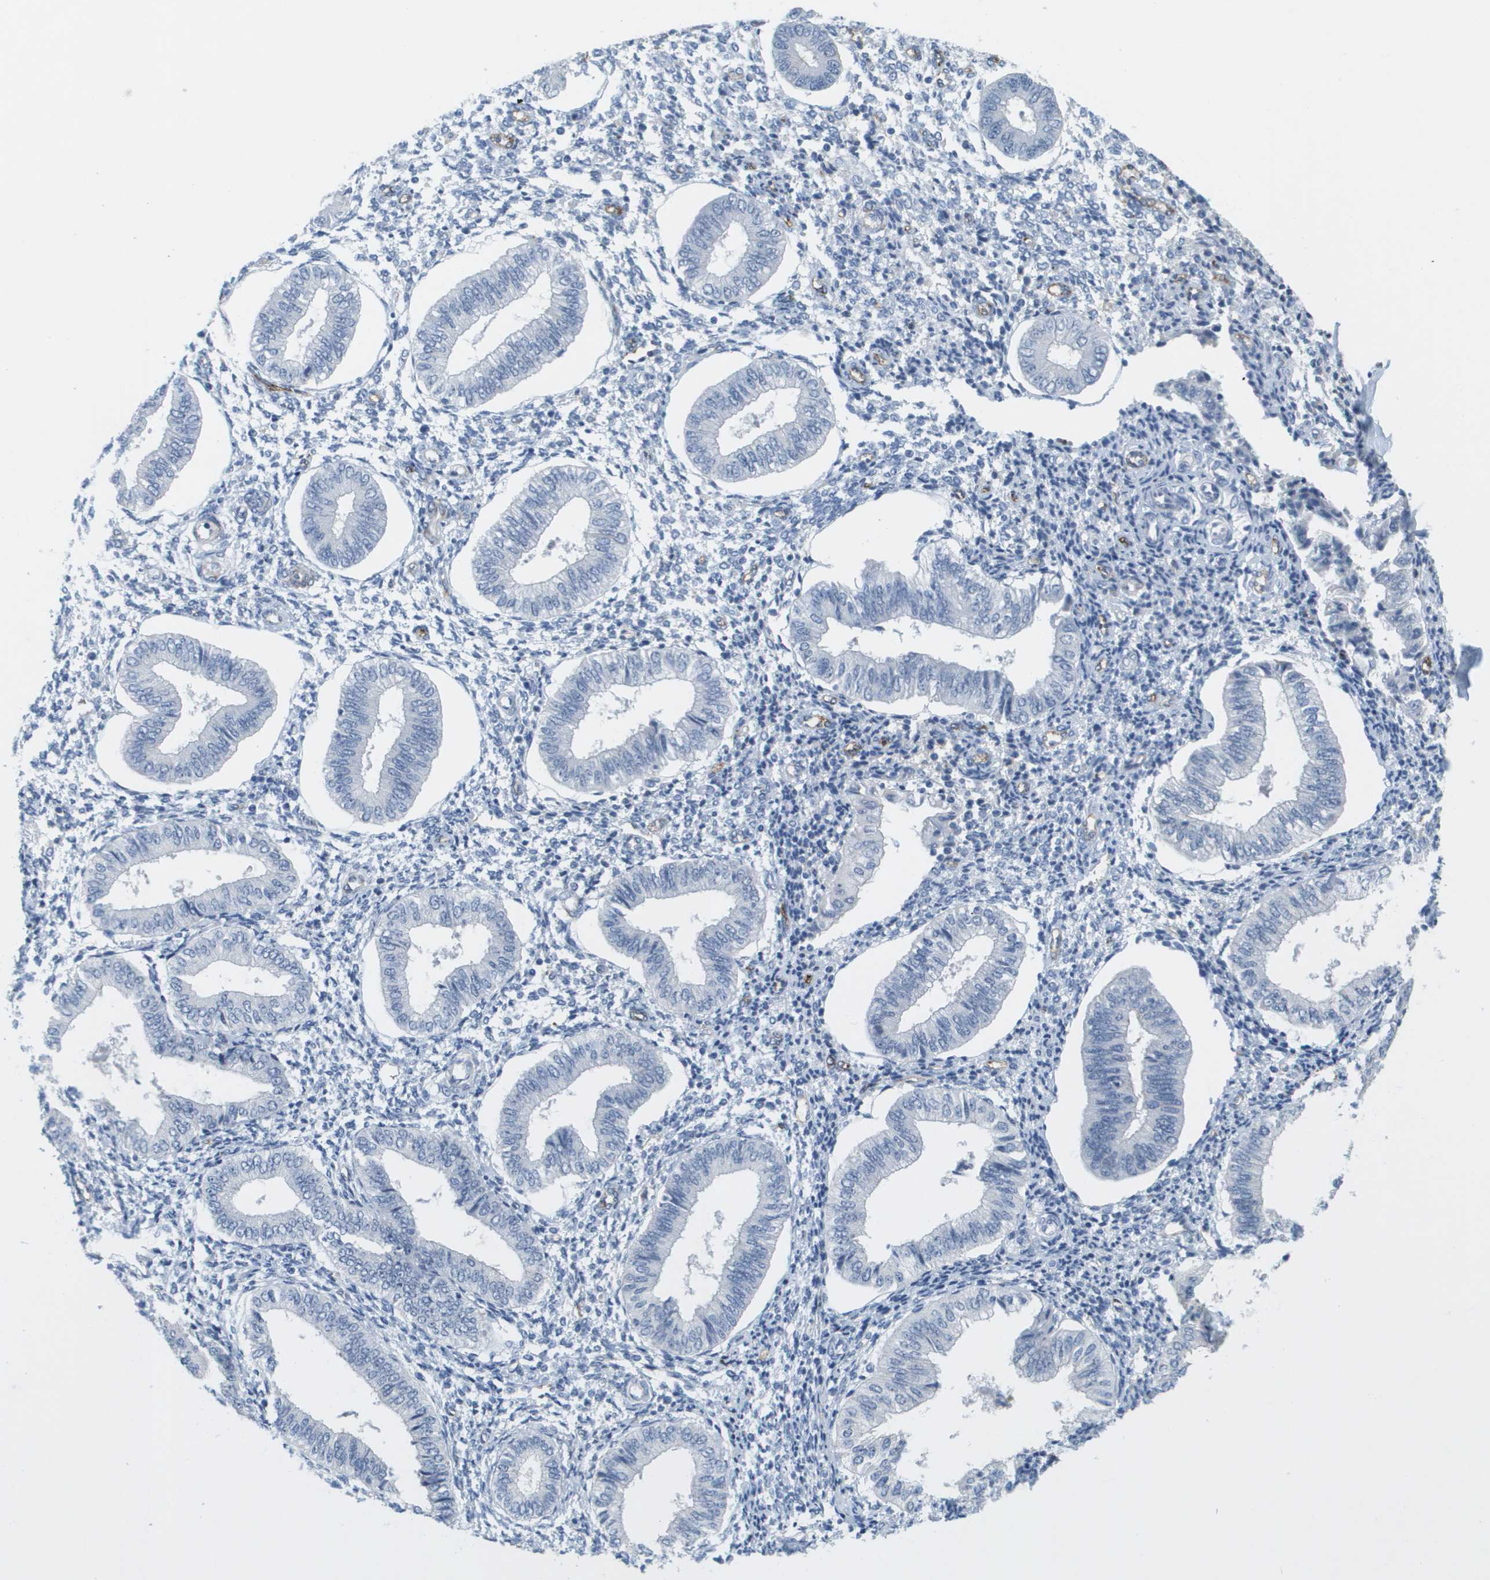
{"staining": {"intensity": "negative", "quantity": "none", "location": "none"}, "tissue": "endometrium", "cell_type": "Cells in endometrial stroma", "image_type": "normal", "snomed": [{"axis": "morphology", "description": "Normal tissue, NOS"}, {"axis": "topography", "description": "Endometrium"}], "caption": "Immunohistochemistry micrograph of normal endometrium: human endometrium stained with DAB exhibits no significant protein expression in cells in endometrial stroma. The staining was performed using DAB to visualize the protein expression in brown, while the nuclei were stained in blue with hematoxylin (Magnification: 20x).", "gene": "ANGPT2", "patient": {"sex": "female", "age": 50}}